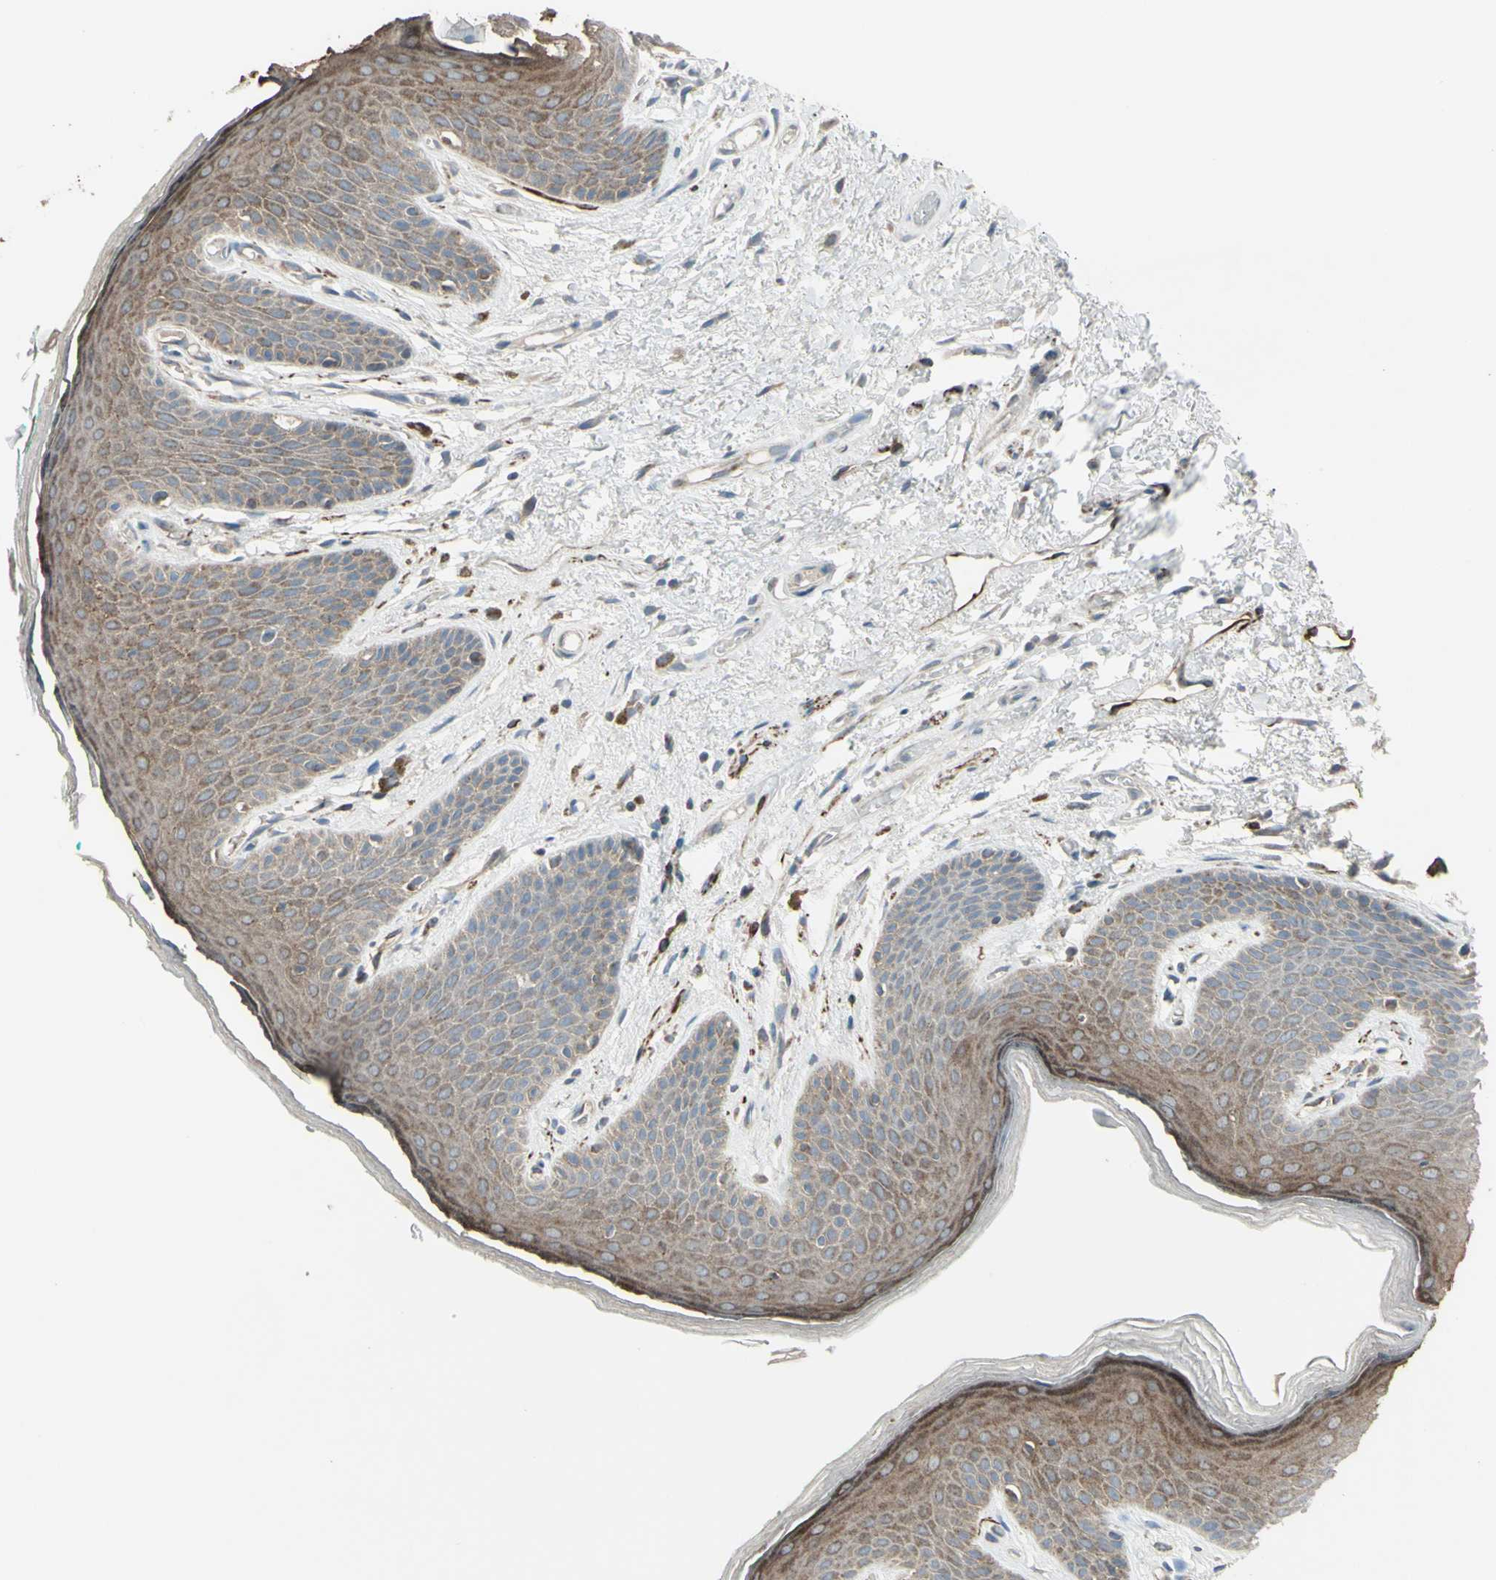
{"staining": {"intensity": "weak", "quantity": "25%-75%", "location": "cytoplasmic/membranous"}, "tissue": "skin", "cell_type": "Epidermal cells", "image_type": "normal", "snomed": [{"axis": "morphology", "description": "Normal tissue, NOS"}, {"axis": "topography", "description": "Anal"}], "caption": "Immunohistochemistry micrograph of normal skin: human skin stained using IHC exhibits low levels of weak protein expression localized specifically in the cytoplasmic/membranous of epidermal cells, appearing as a cytoplasmic/membranous brown color.", "gene": "FAM171B", "patient": {"sex": "male", "age": 74}}